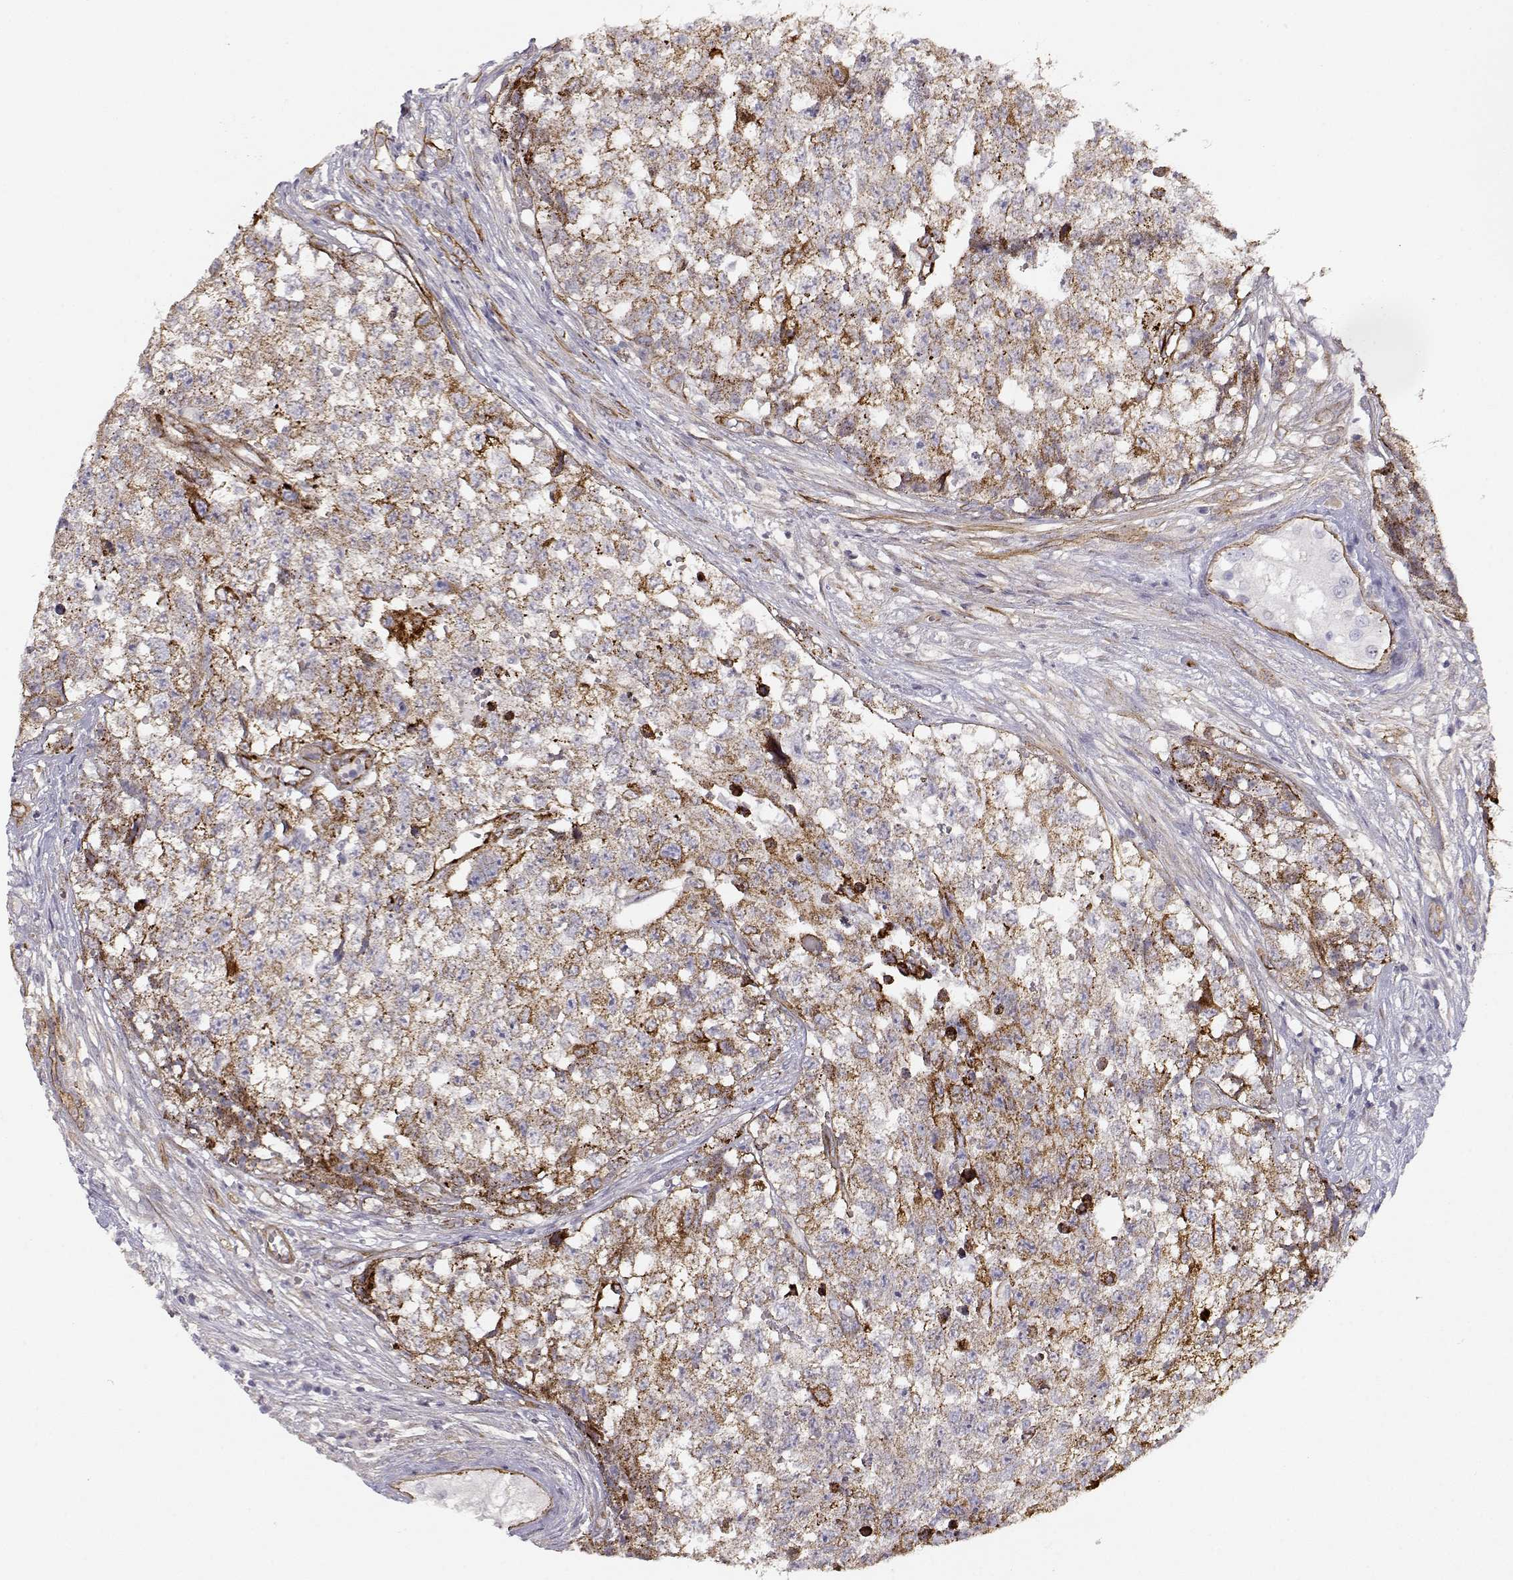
{"staining": {"intensity": "moderate", "quantity": ">75%", "location": "cytoplasmic/membranous"}, "tissue": "testis cancer", "cell_type": "Tumor cells", "image_type": "cancer", "snomed": [{"axis": "morphology", "description": "Seminoma, NOS"}, {"axis": "morphology", "description": "Carcinoma, Embryonal, NOS"}, {"axis": "topography", "description": "Testis"}], "caption": "This is an image of immunohistochemistry (IHC) staining of testis seminoma, which shows moderate expression in the cytoplasmic/membranous of tumor cells.", "gene": "LAMC1", "patient": {"sex": "male", "age": 22}}